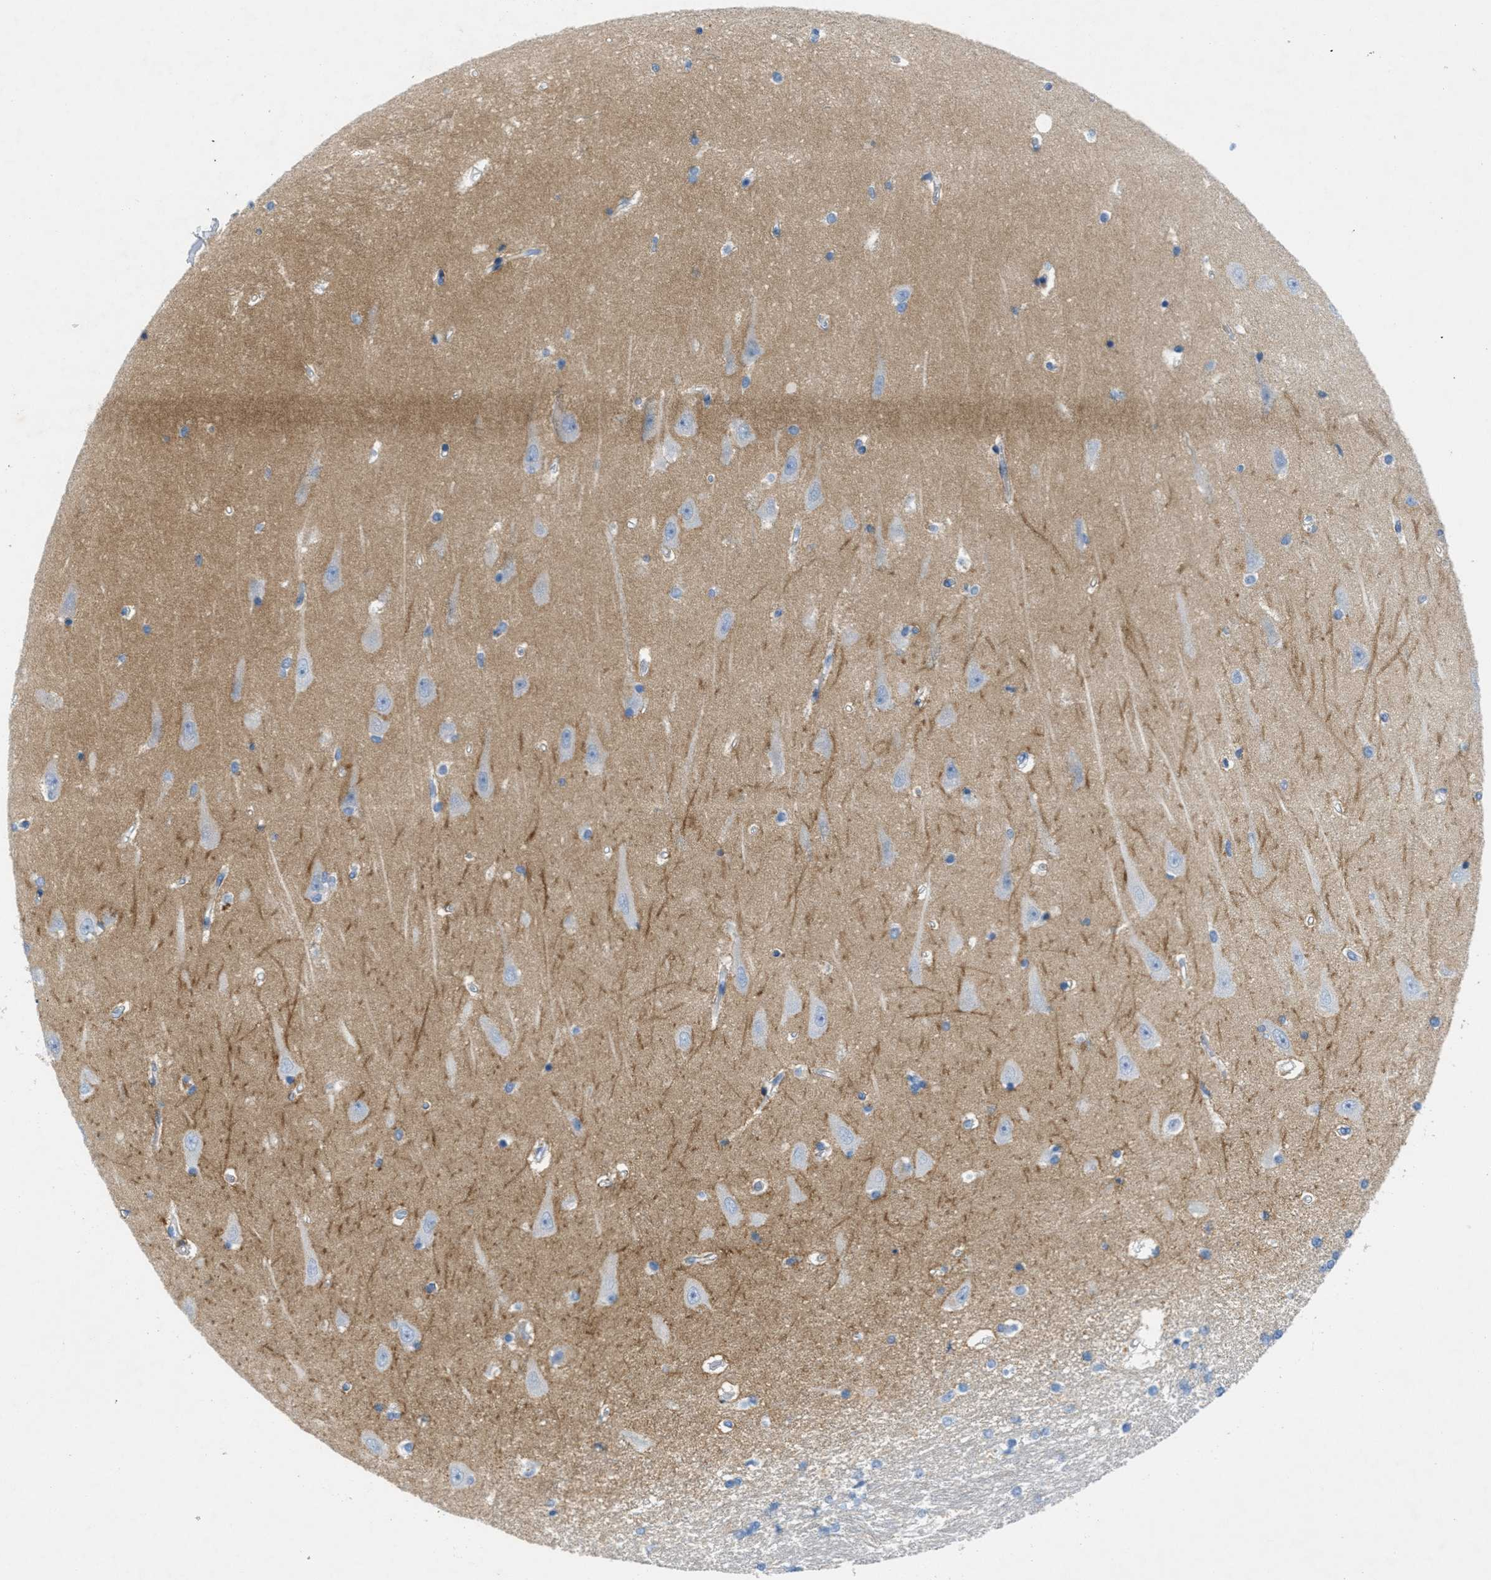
{"staining": {"intensity": "negative", "quantity": "none", "location": "none"}, "tissue": "hippocampus", "cell_type": "Glial cells", "image_type": "normal", "snomed": [{"axis": "morphology", "description": "Normal tissue, NOS"}, {"axis": "topography", "description": "Hippocampus"}], "caption": "DAB (3,3'-diaminobenzidine) immunohistochemical staining of benign human hippocampus demonstrates no significant staining in glial cells. (Stains: DAB (3,3'-diaminobenzidine) immunohistochemistry (IHC) with hematoxylin counter stain, Microscopy: brightfield microscopy at high magnification).", "gene": "GPM6A", "patient": {"sex": "male", "age": 45}}